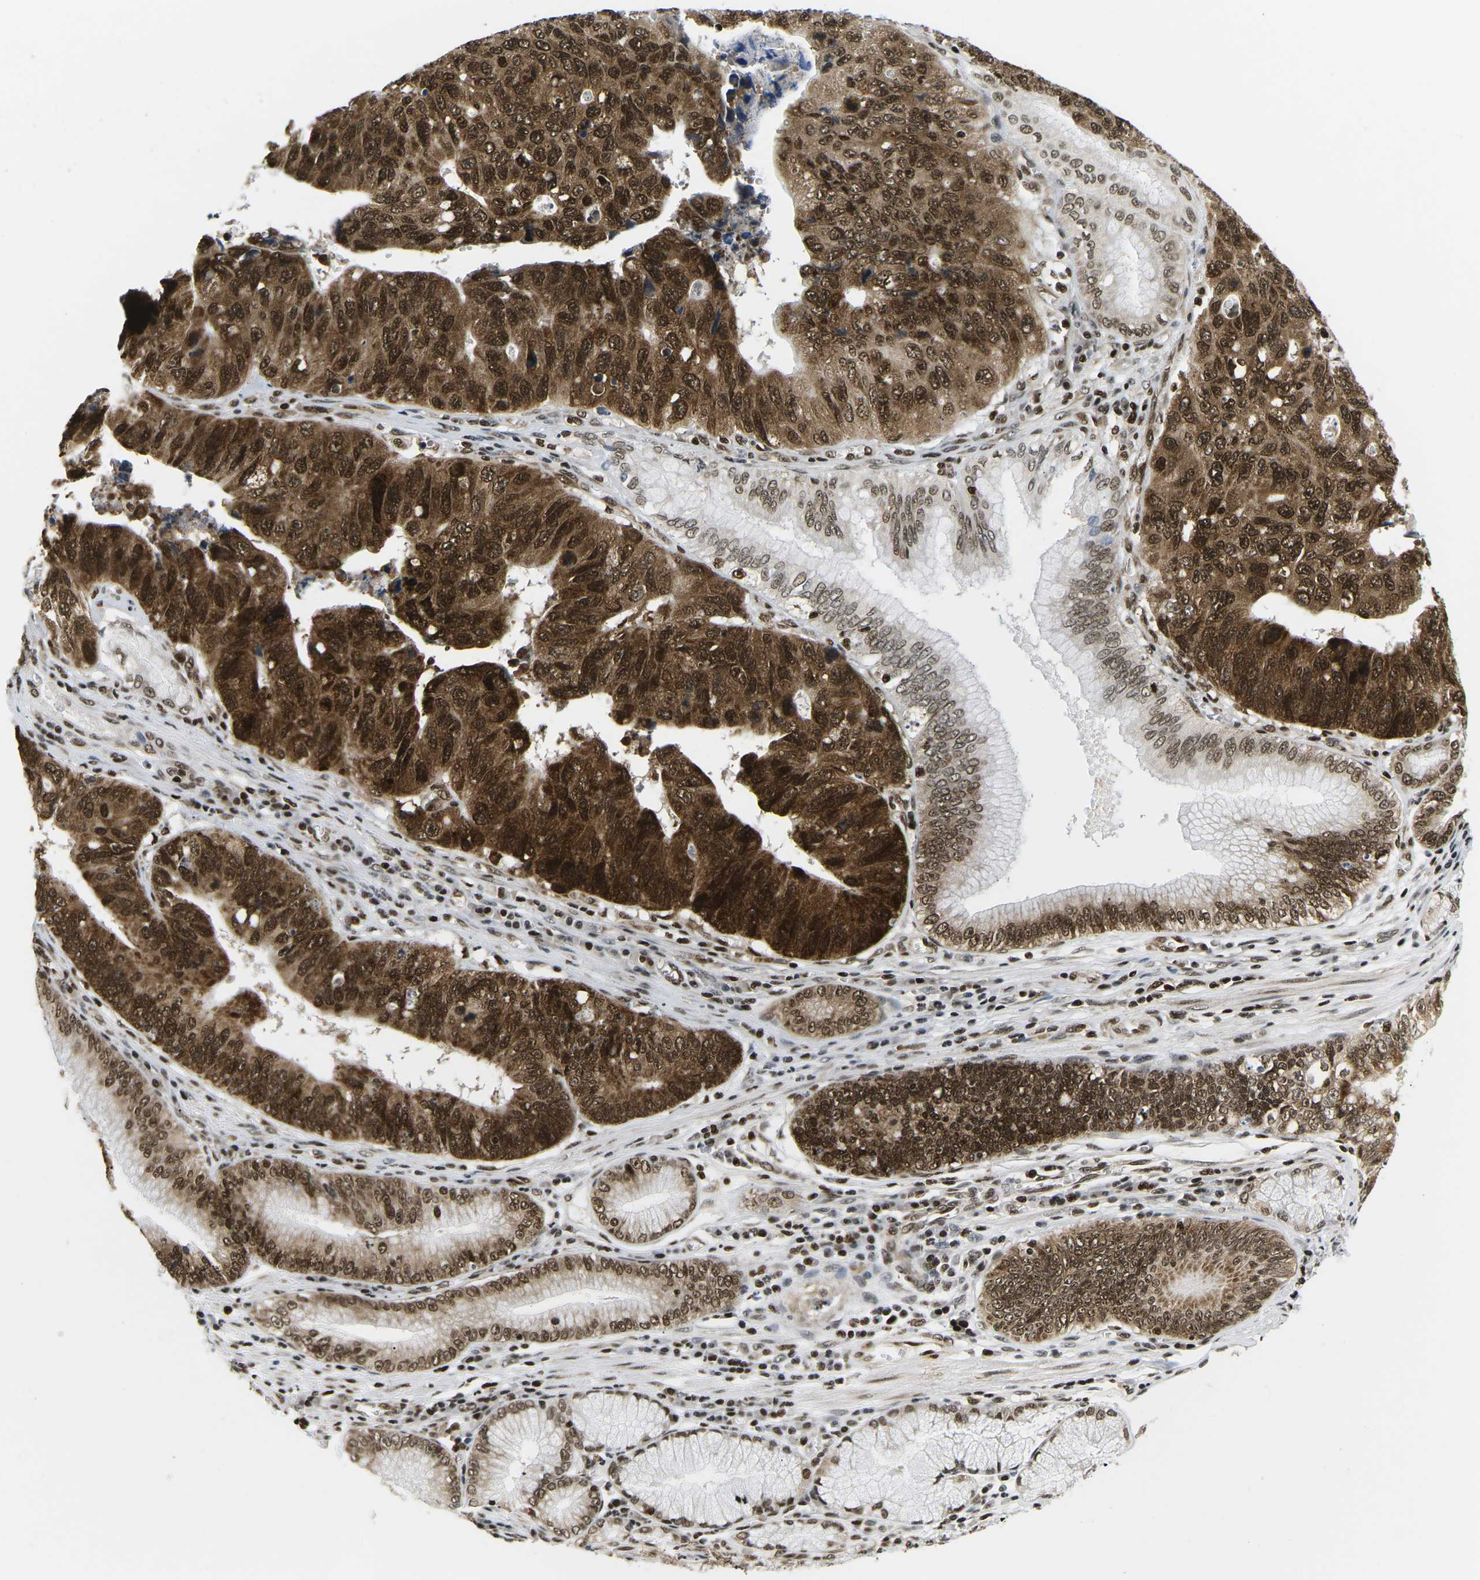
{"staining": {"intensity": "strong", "quantity": ">75%", "location": "cytoplasmic/membranous,nuclear"}, "tissue": "stomach cancer", "cell_type": "Tumor cells", "image_type": "cancer", "snomed": [{"axis": "morphology", "description": "Adenocarcinoma, NOS"}, {"axis": "topography", "description": "Stomach"}], "caption": "A brown stain shows strong cytoplasmic/membranous and nuclear staining of a protein in human adenocarcinoma (stomach) tumor cells. (Stains: DAB in brown, nuclei in blue, Microscopy: brightfield microscopy at high magnification).", "gene": "CELF1", "patient": {"sex": "male", "age": 59}}